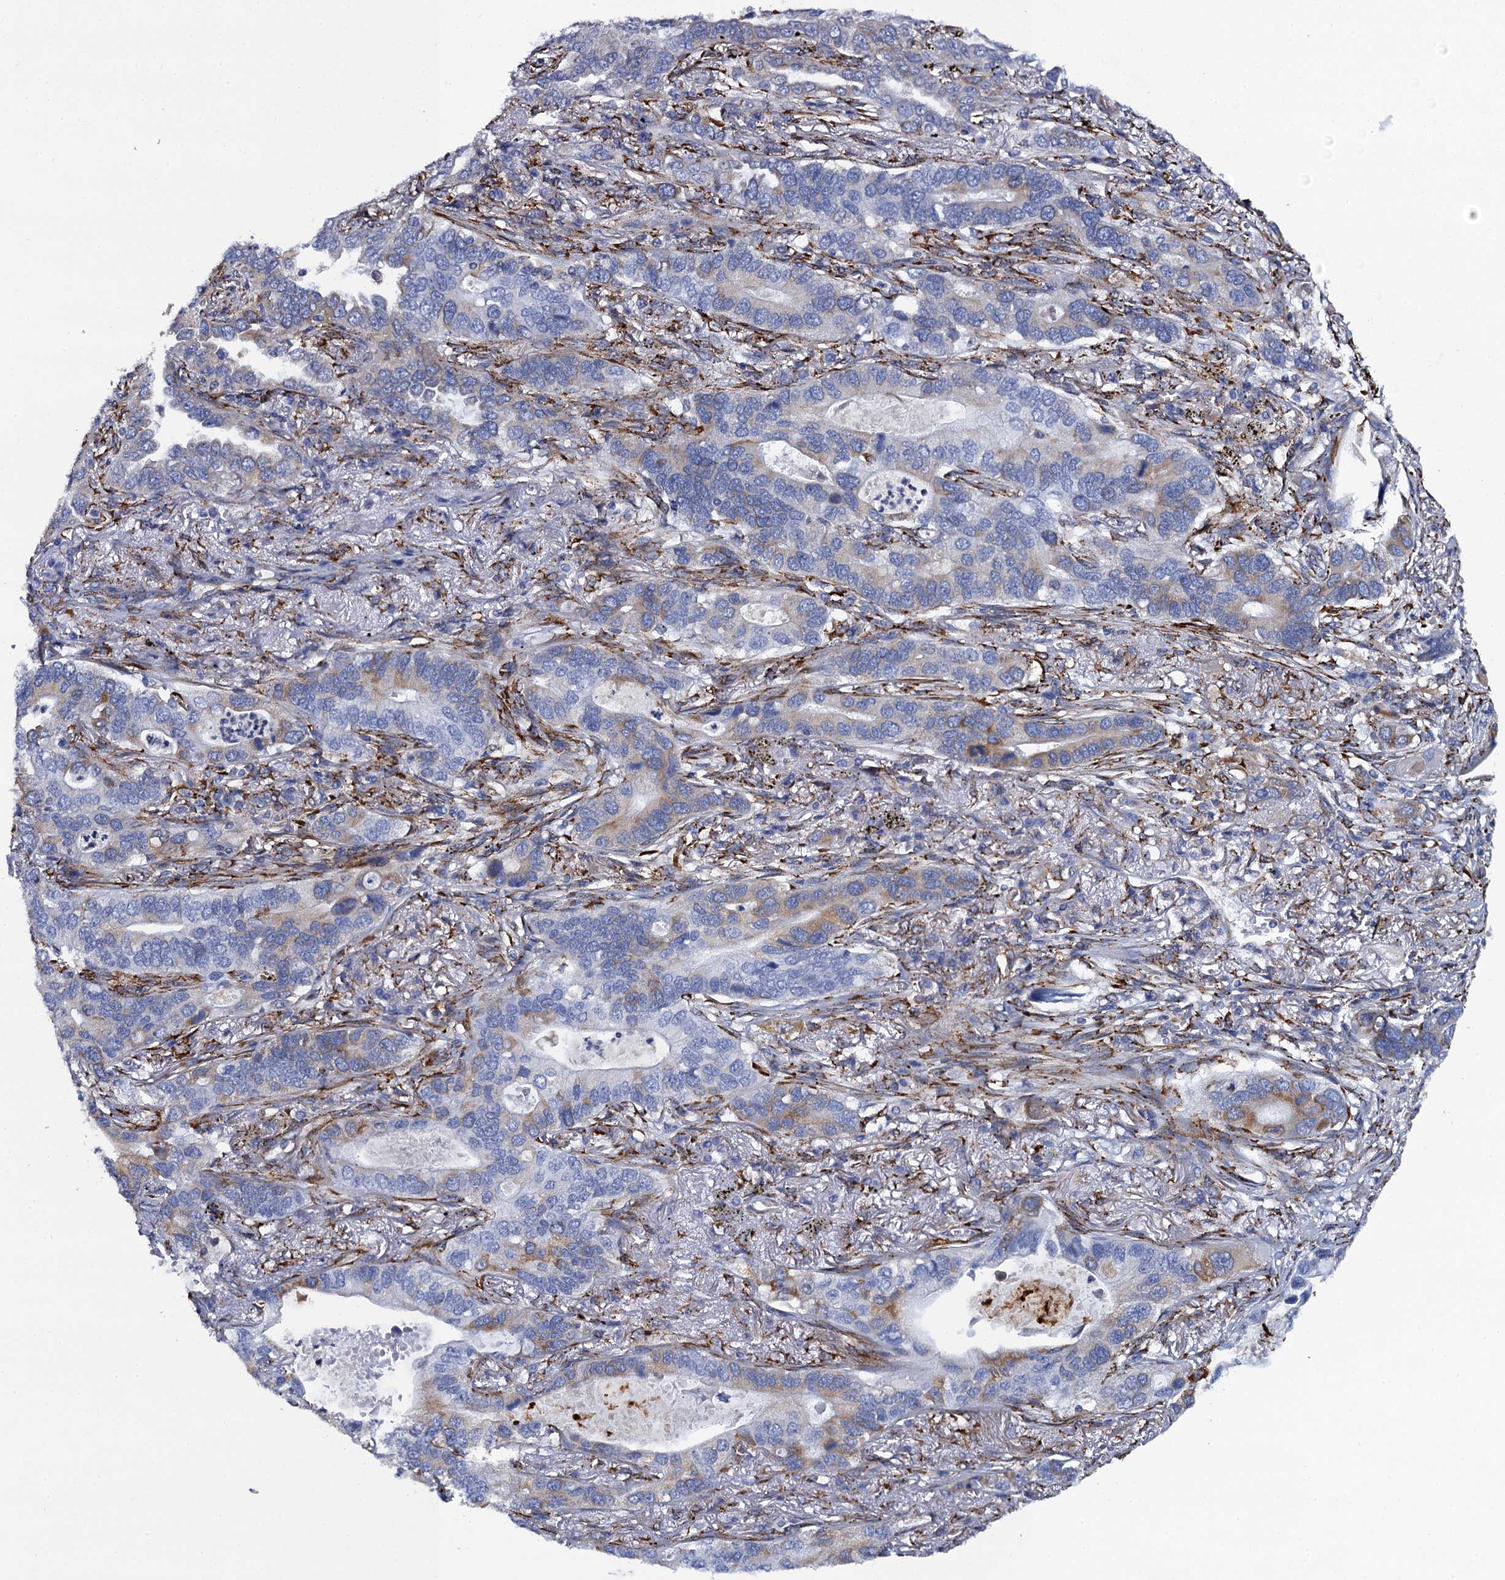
{"staining": {"intensity": "moderate", "quantity": "25%-75%", "location": "cytoplasmic/membranous"}, "tissue": "lung cancer", "cell_type": "Tumor cells", "image_type": "cancer", "snomed": [{"axis": "morphology", "description": "Adenocarcinoma, NOS"}, {"axis": "topography", "description": "Lung"}], "caption": "DAB immunohistochemical staining of lung cancer (adenocarcinoma) exhibits moderate cytoplasmic/membranous protein expression in about 25%-75% of tumor cells. The staining is performed using DAB (3,3'-diaminobenzidine) brown chromogen to label protein expression. The nuclei are counter-stained blue using hematoxylin.", "gene": "POGLUT3", "patient": {"sex": "male", "age": 67}}